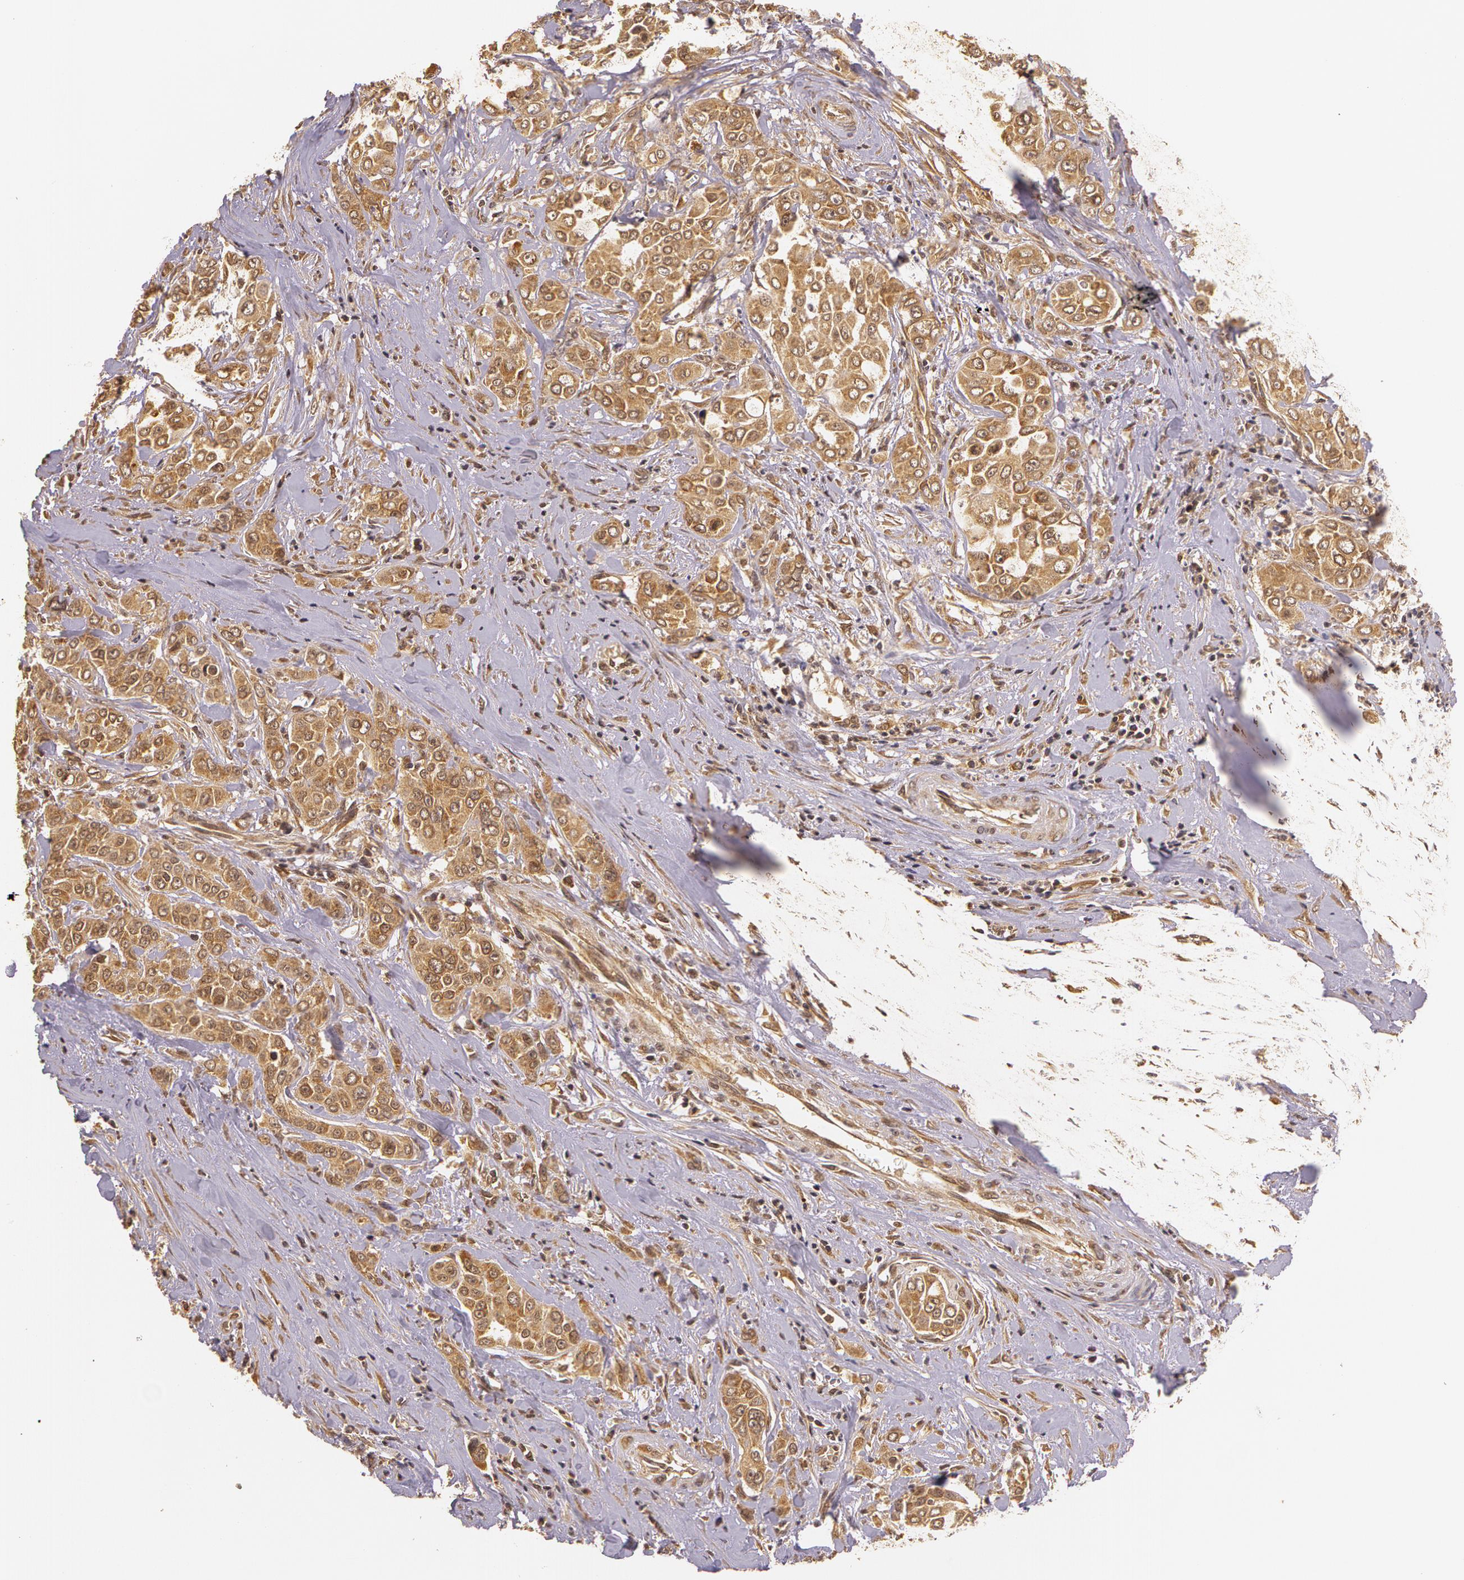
{"staining": {"intensity": "moderate", "quantity": ">75%", "location": "cytoplasmic/membranous"}, "tissue": "pancreatic cancer", "cell_type": "Tumor cells", "image_type": "cancer", "snomed": [{"axis": "morphology", "description": "Adenocarcinoma, NOS"}, {"axis": "topography", "description": "Pancreas"}], "caption": "This is an image of immunohistochemistry staining of pancreatic adenocarcinoma, which shows moderate positivity in the cytoplasmic/membranous of tumor cells.", "gene": "ASCC2", "patient": {"sex": "female", "age": 52}}